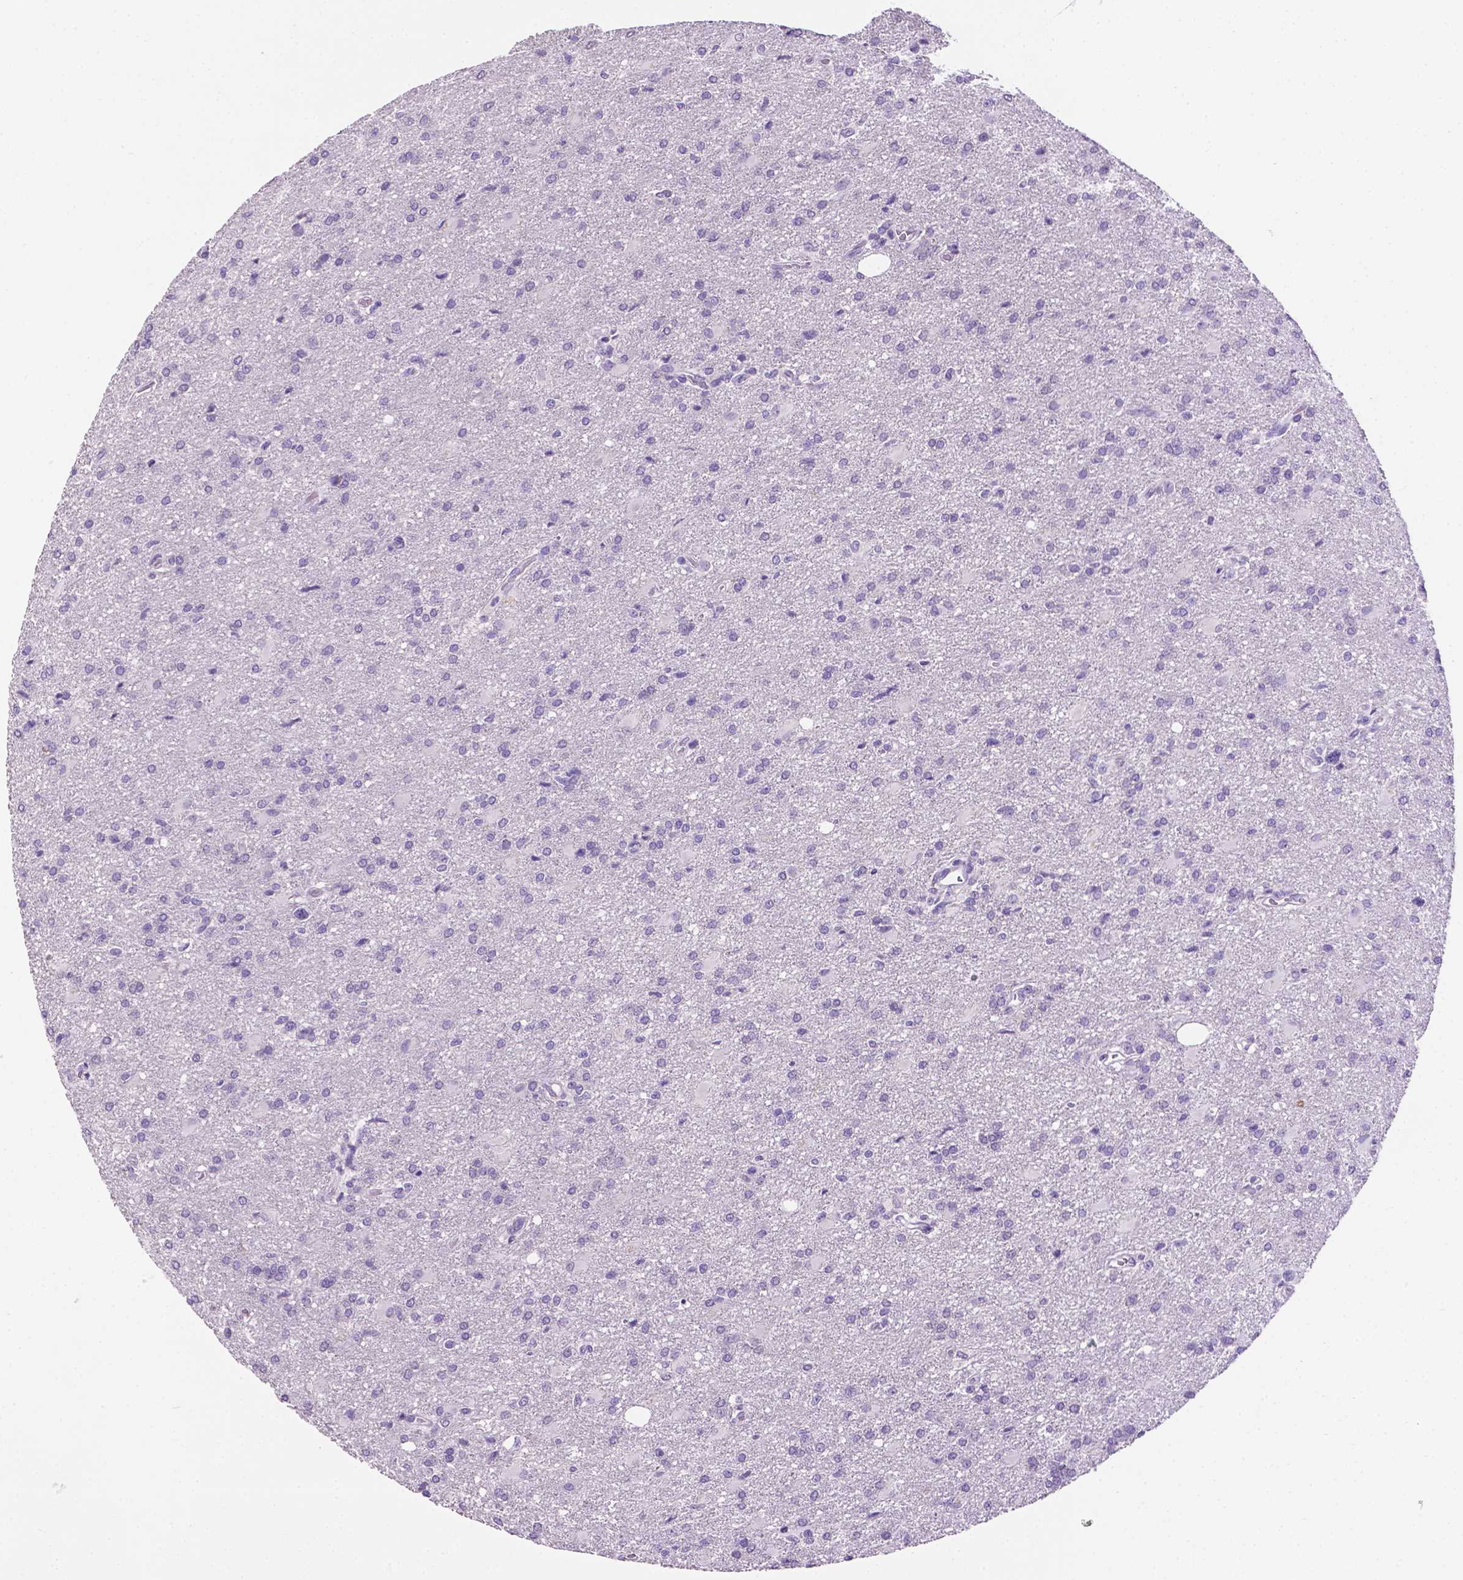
{"staining": {"intensity": "negative", "quantity": "none", "location": "none"}, "tissue": "glioma", "cell_type": "Tumor cells", "image_type": "cancer", "snomed": [{"axis": "morphology", "description": "Glioma, malignant, High grade"}, {"axis": "topography", "description": "Brain"}], "caption": "Image shows no significant protein staining in tumor cells of glioma.", "gene": "TACSTD2", "patient": {"sex": "male", "age": 68}}